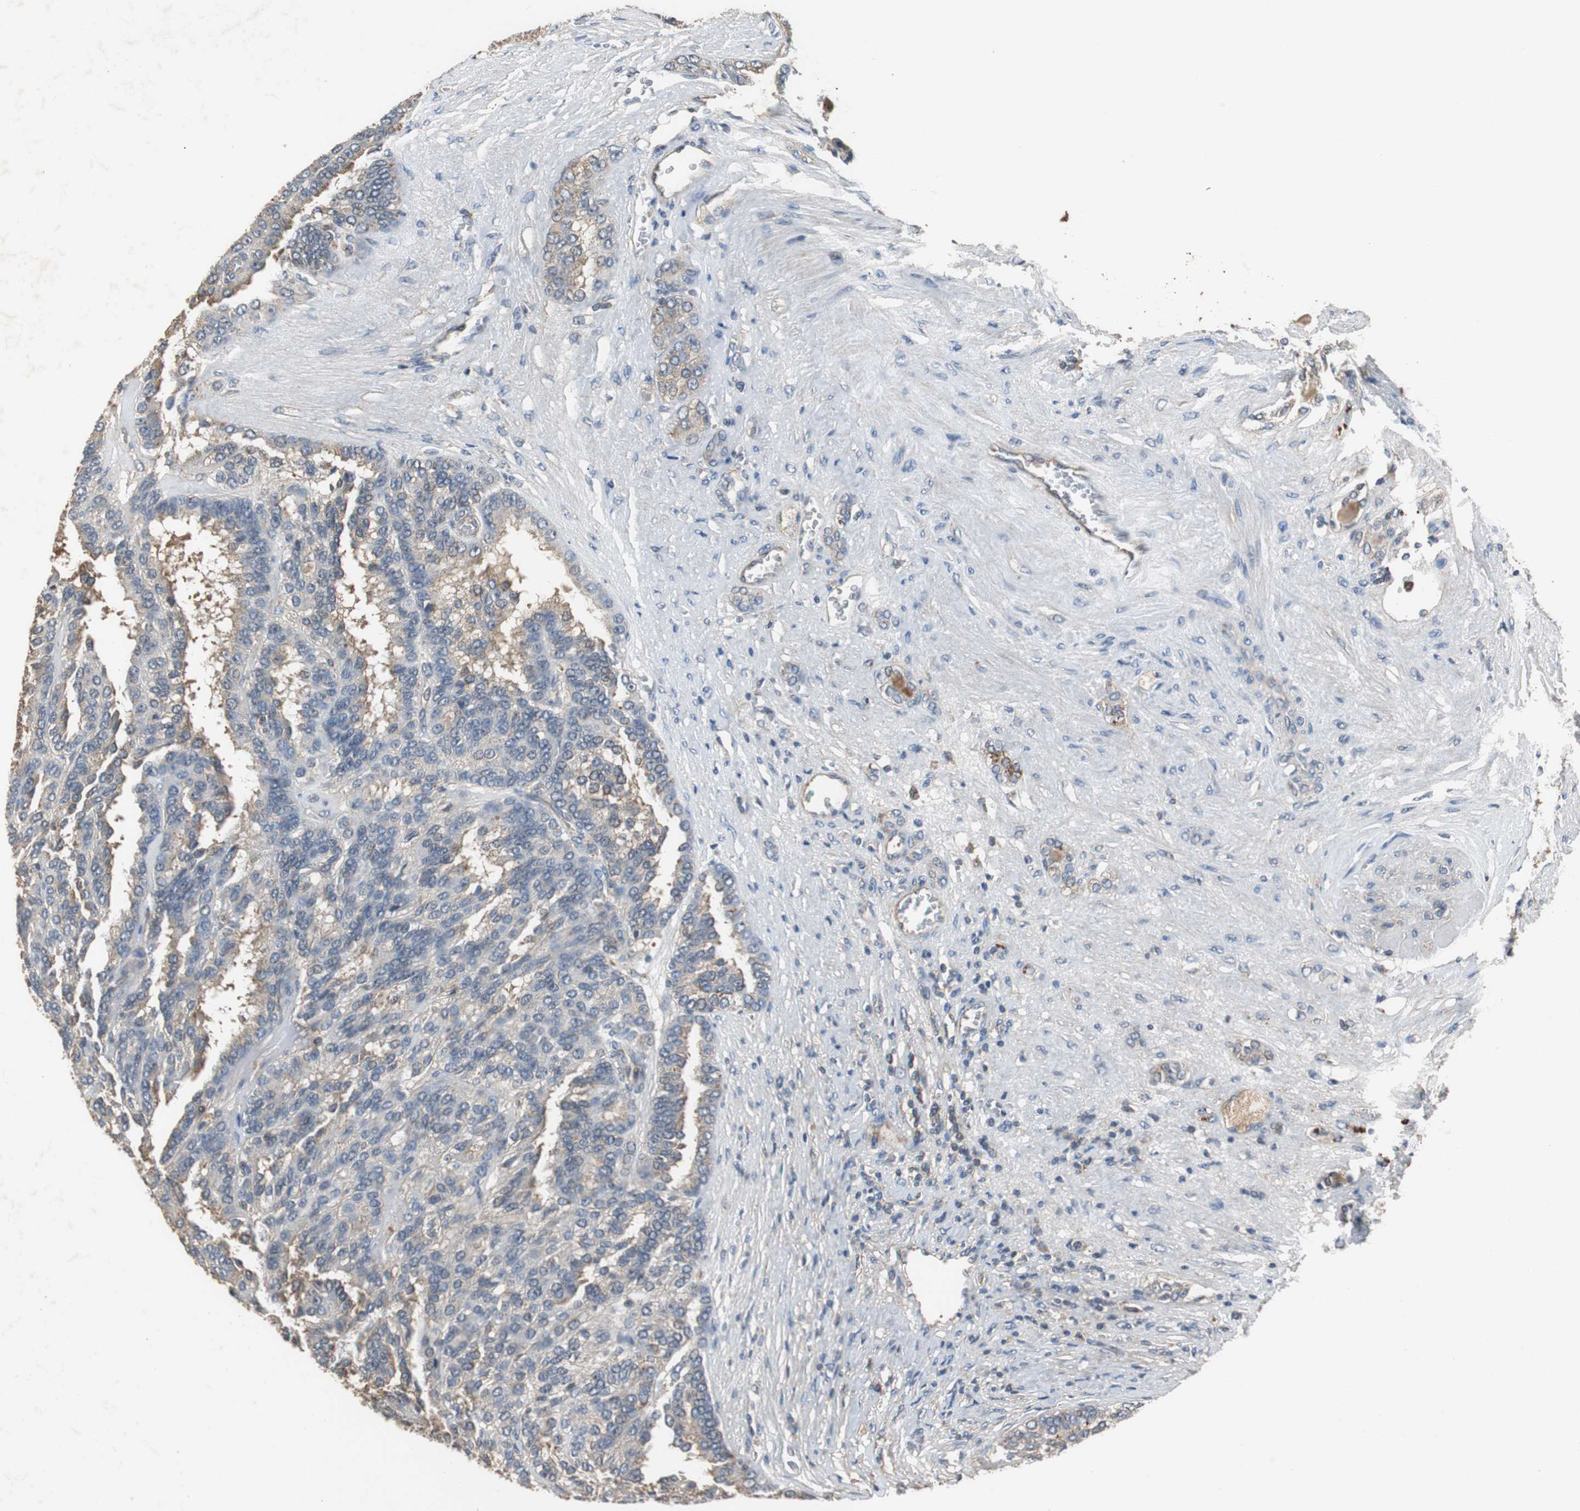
{"staining": {"intensity": "weak", "quantity": "25%-75%", "location": "cytoplasmic/membranous"}, "tissue": "renal cancer", "cell_type": "Tumor cells", "image_type": "cancer", "snomed": [{"axis": "morphology", "description": "Adenocarcinoma, NOS"}, {"axis": "topography", "description": "Kidney"}], "caption": "Renal cancer (adenocarcinoma) stained with DAB (3,3'-diaminobenzidine) IHC demonstrates low levels of weak cytoplasmic/membranous staining in approximately 25%-75% of tumor cells.", "gene": "VBP1", "patient": {"sex": "male", "age": 46}}